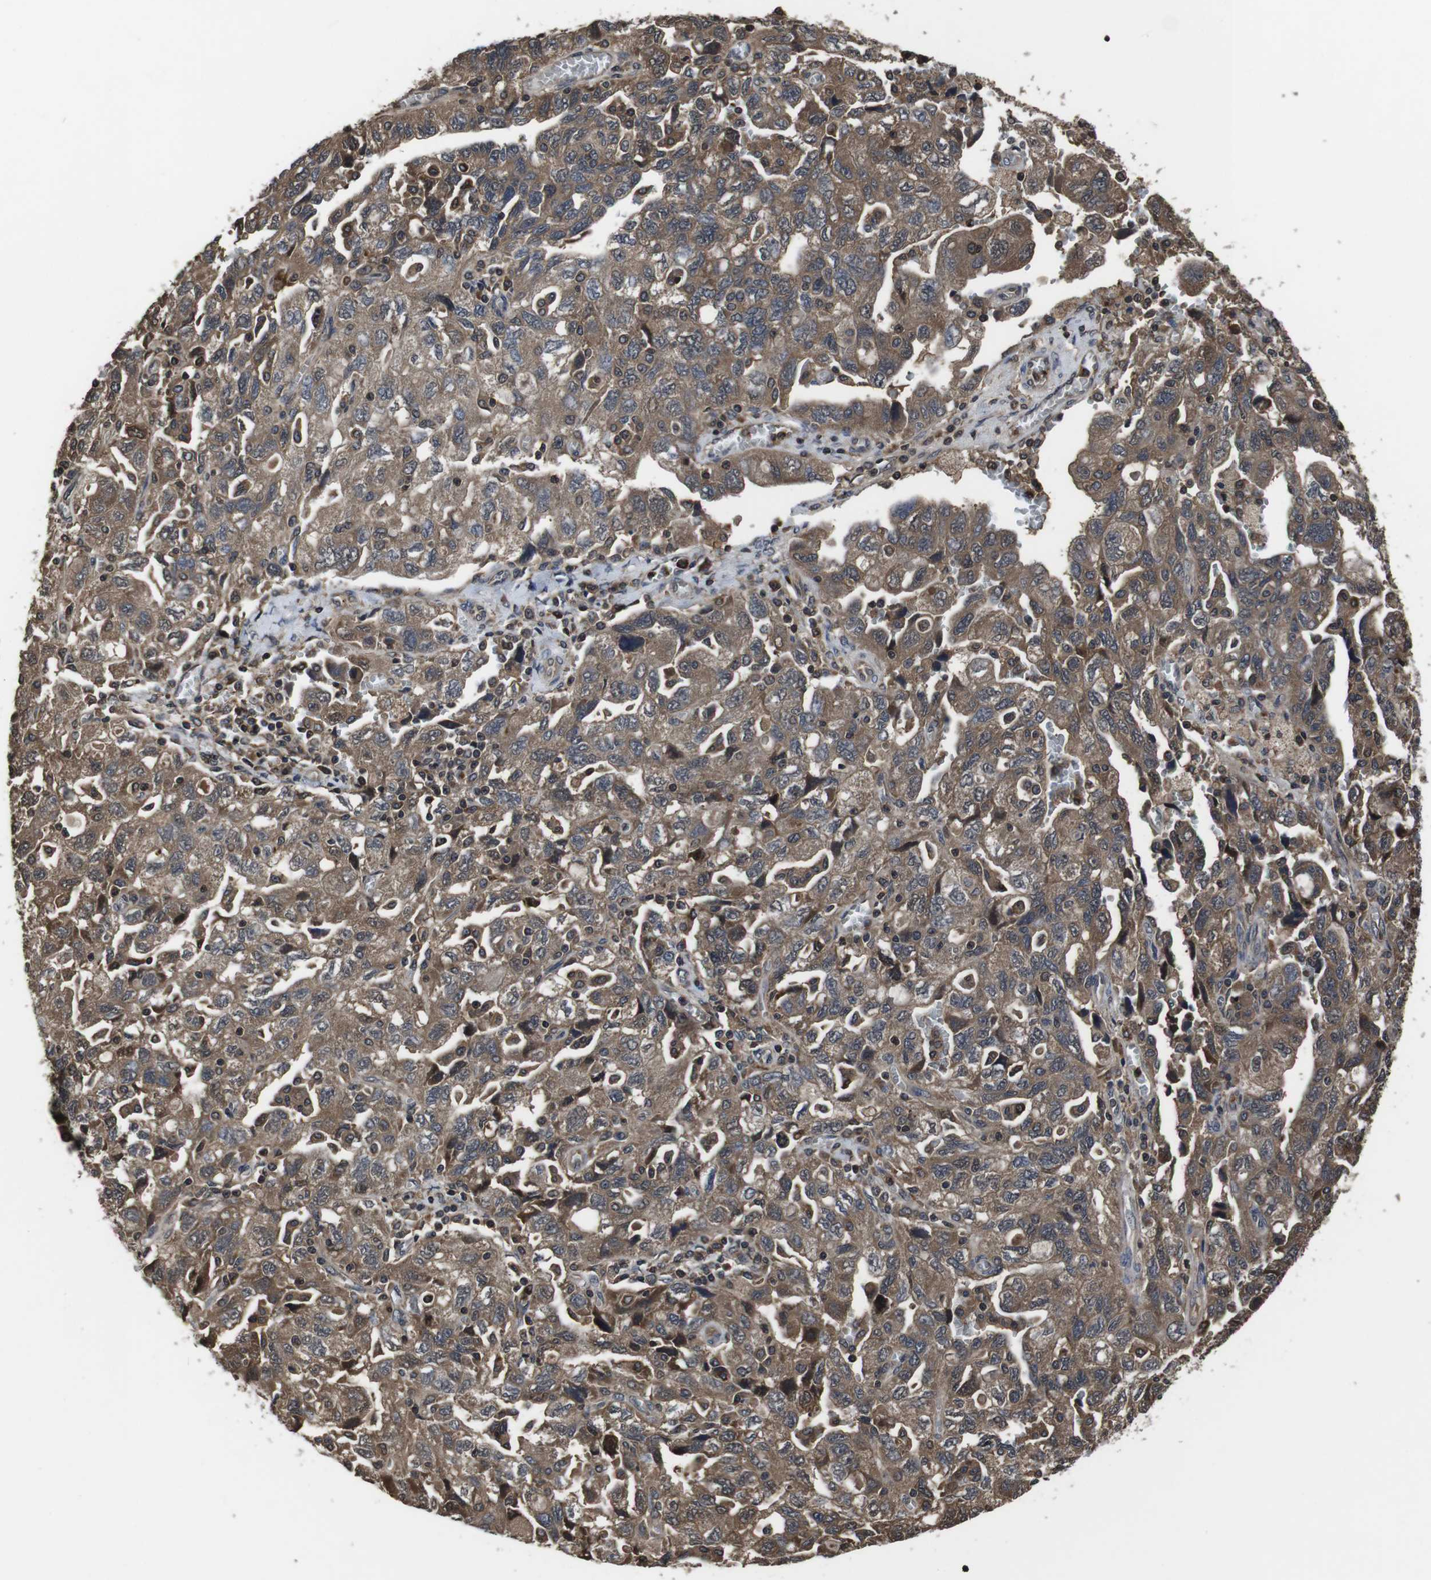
{"staining": {"intensity": "moderate", "quantity": ">75%", "location": "cytoplasmic/membranous"}, "tissue": "ovarian cancer", "cell_type": "Tumor cells", "image_type": "cancer", "snomed": [{"axis": "morphology", "description": "Carcinoma, NOS"}, {"axis": "morphology", "description": "Cystadenocarcinoma, serous, NOS"}, {"axis": "topography", "description": "Ovary"}], "caption": "This histopathology image exhibits immunohistochemistry staining of ovarian cancer, with medium moderate cytoplasmic/membranous expression in about >75% of tumor cells.", "gene": "CXCL11", "patient": {"sex": "female", "age": 69}}